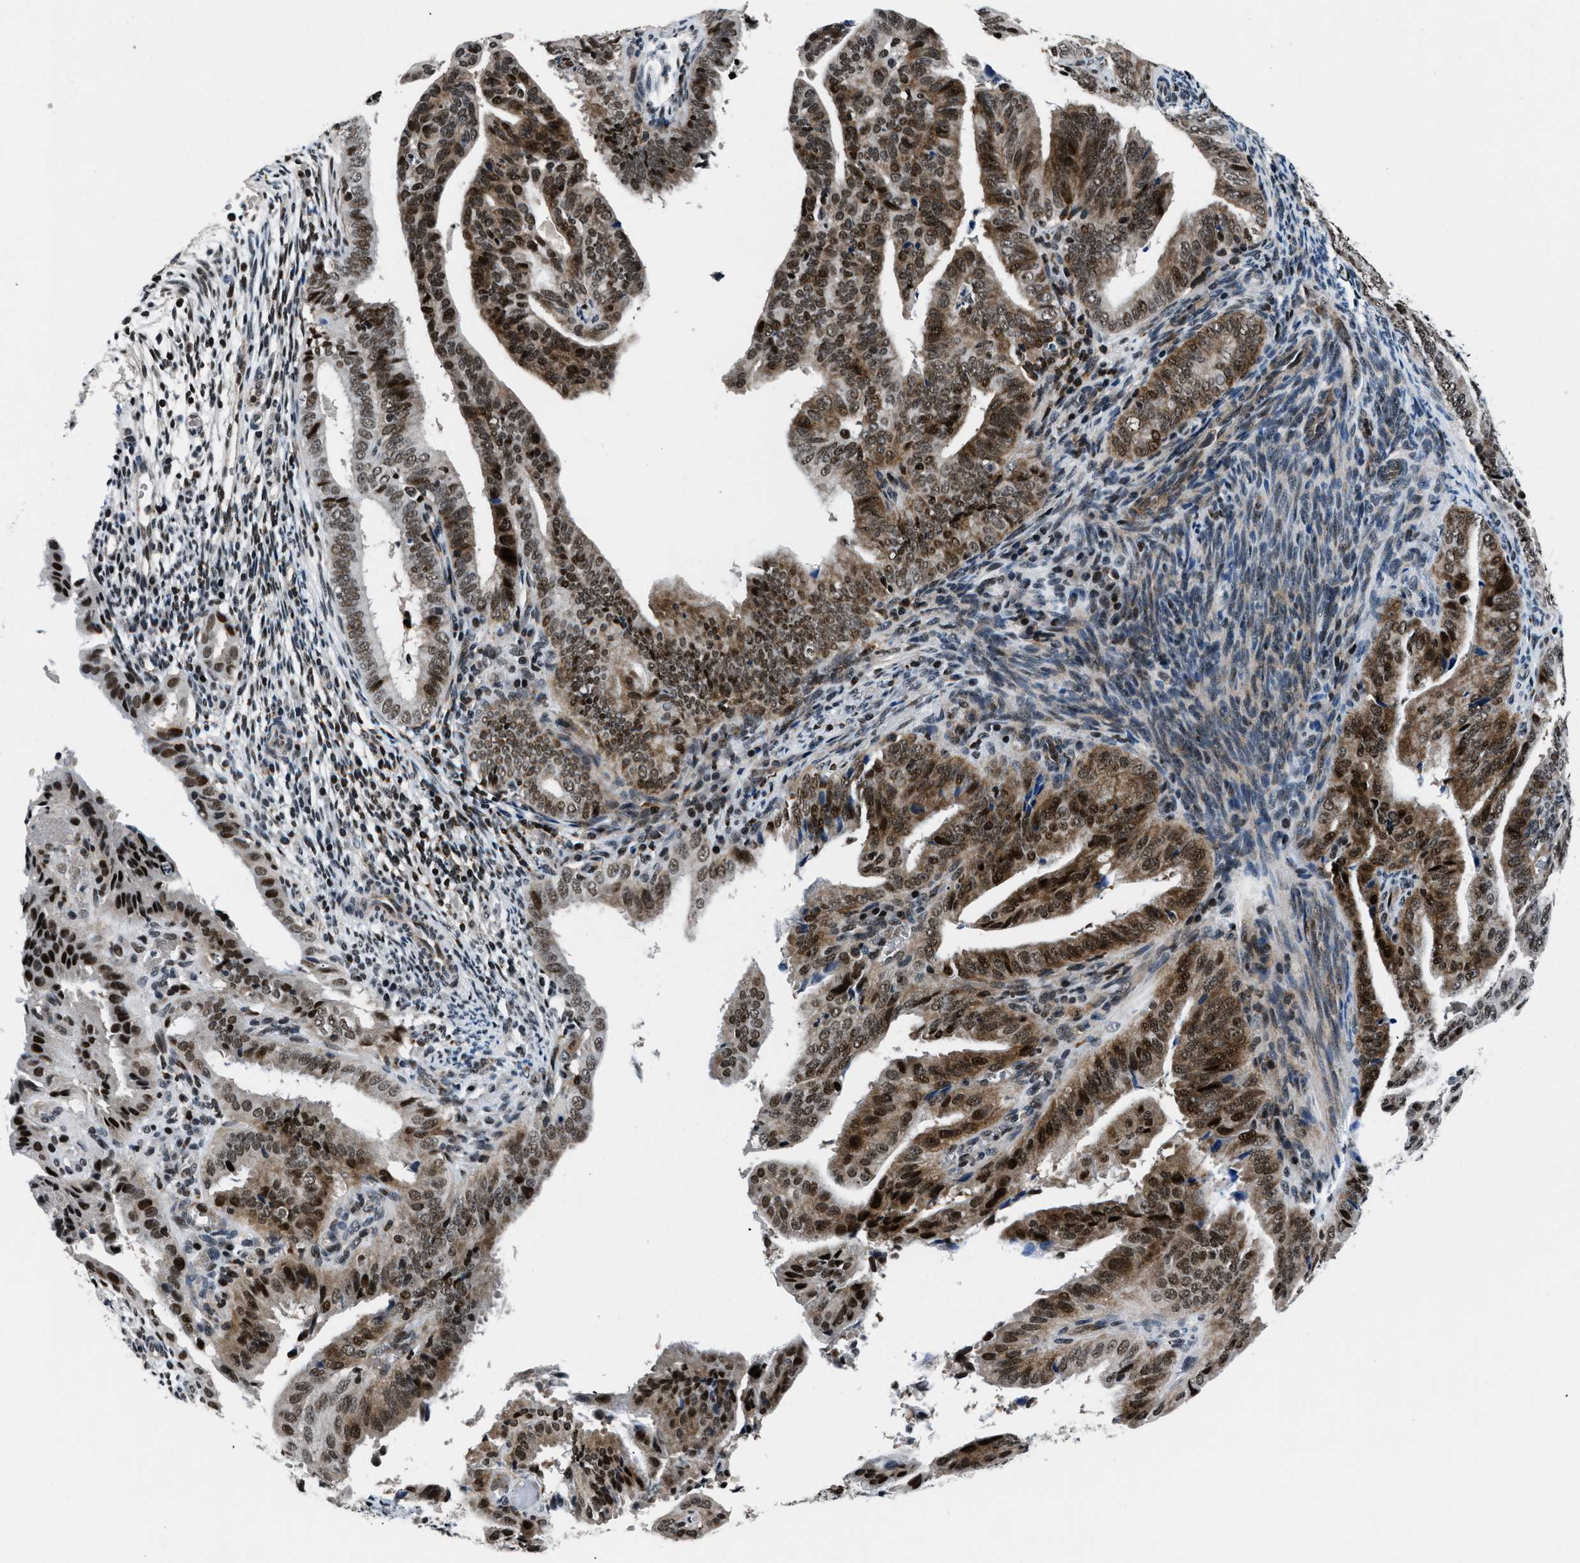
{"staining": {"intensity": "strong", "quantity": ">75%", "location": "nuclear"}, "tissue": "endometrial cancer", "cell_type": "Tumor cells", "image_type": "cancer", "snomed": [{"axis": "morphology", "description": "Adenocarcinoma, NOS"}, {"axis": "topography", "description": "Endometrium"}], "caption": "There is high levels of strong nuclear staining in tumor cells of endometrial cancer, as demonstrated by immunohistochemical staining (brown color).", "gene": "SMARCB1", "patient": {"sex": "female", "age": 58}}